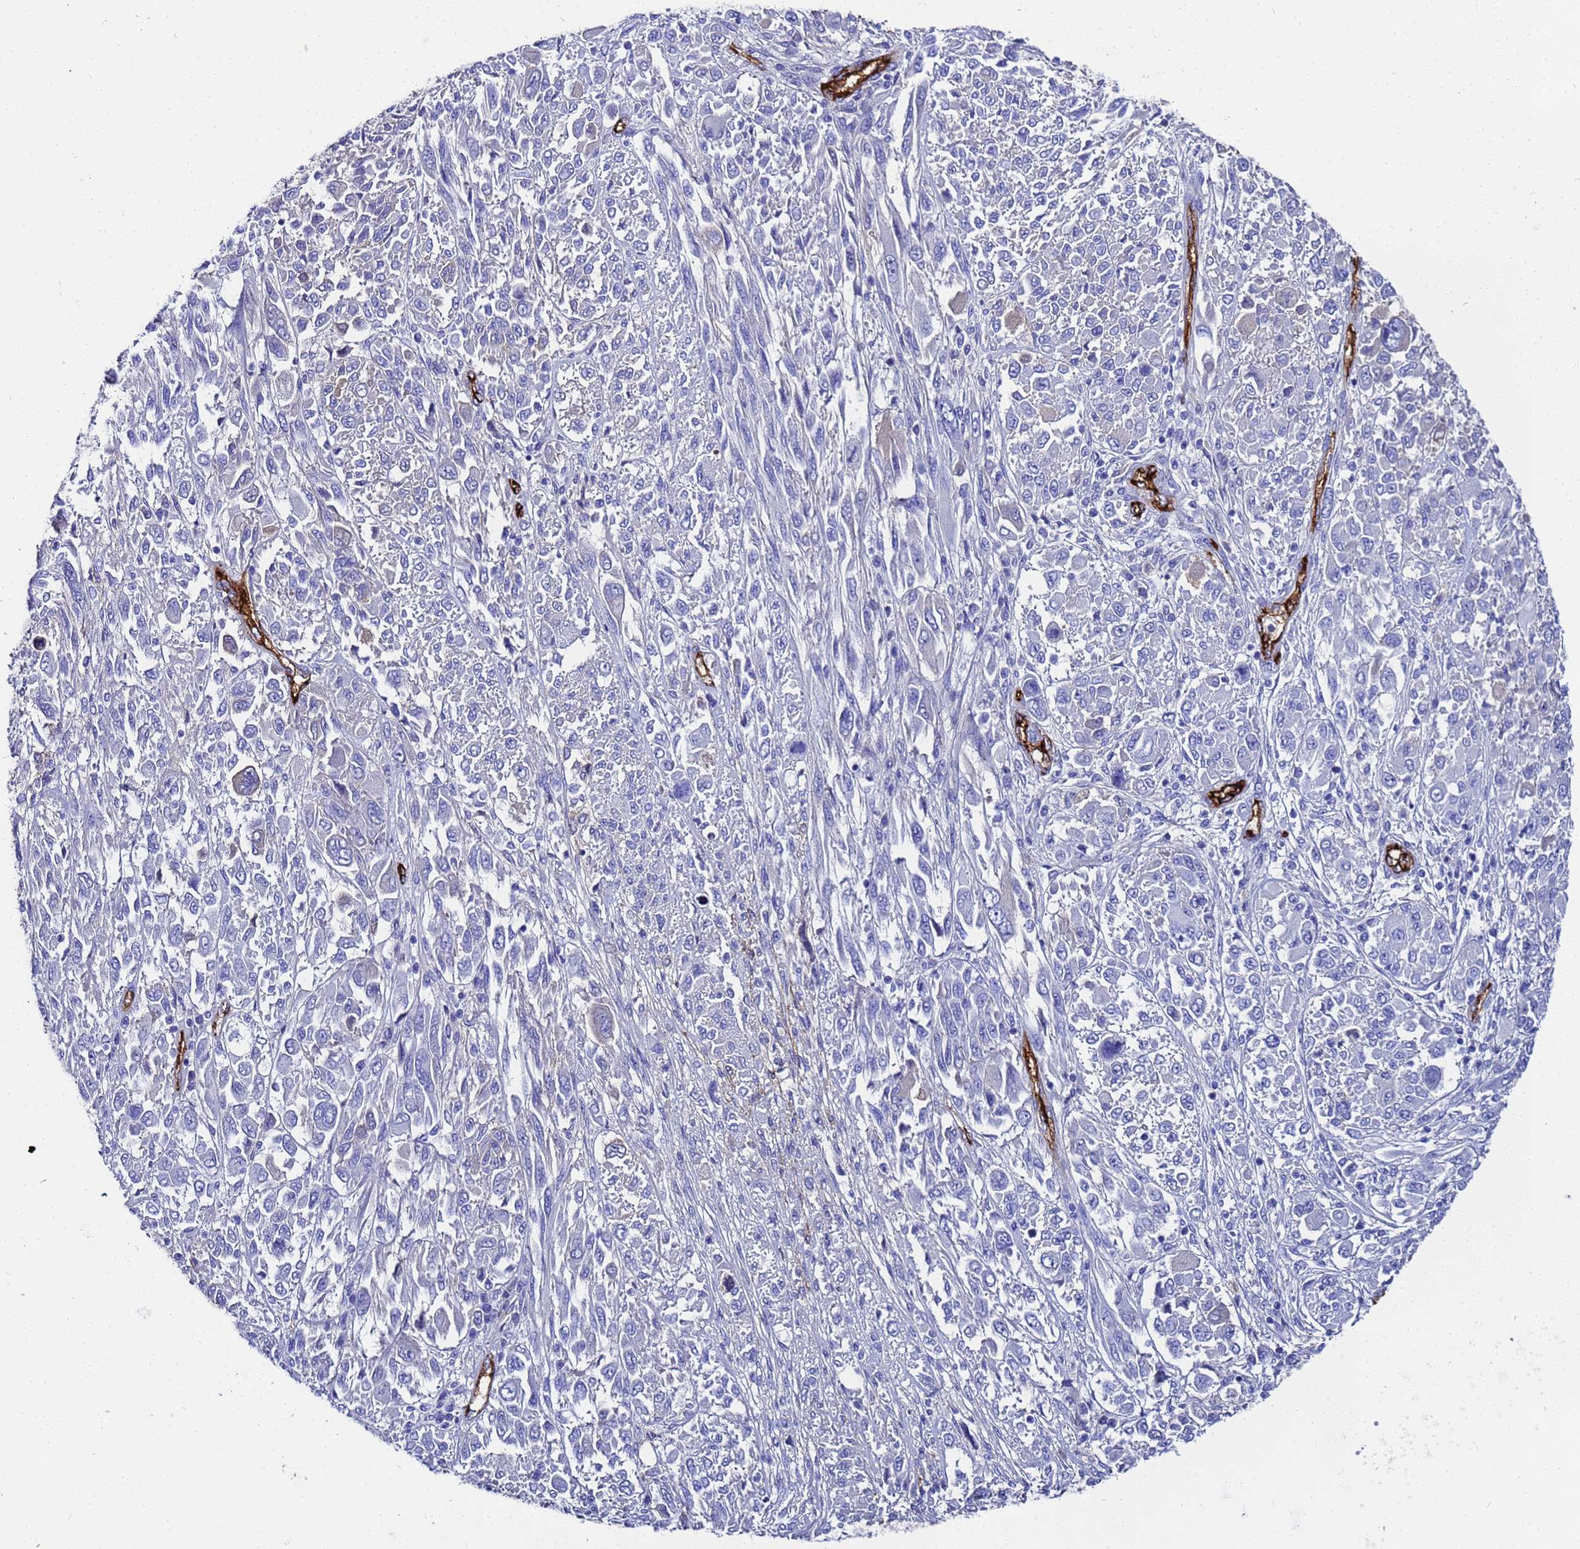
{"staining": {"intensity": "negative", "quantity": "none", "location": "none"}, "tissue": "melanoma", "cell_type": "Tumor cells", "image_type": "cancer", "snomed": [{"axis": "morphology", "description": "Malignant melanoma, NOS"}, {"axis": "topography", "description": "Skin"}], "caption": "Micrograph shows no significant protein expression in tumor cells of malignant melanoma.", "gene": "ADIPOQ", "patient": {"sex": "female", "age": 91}}